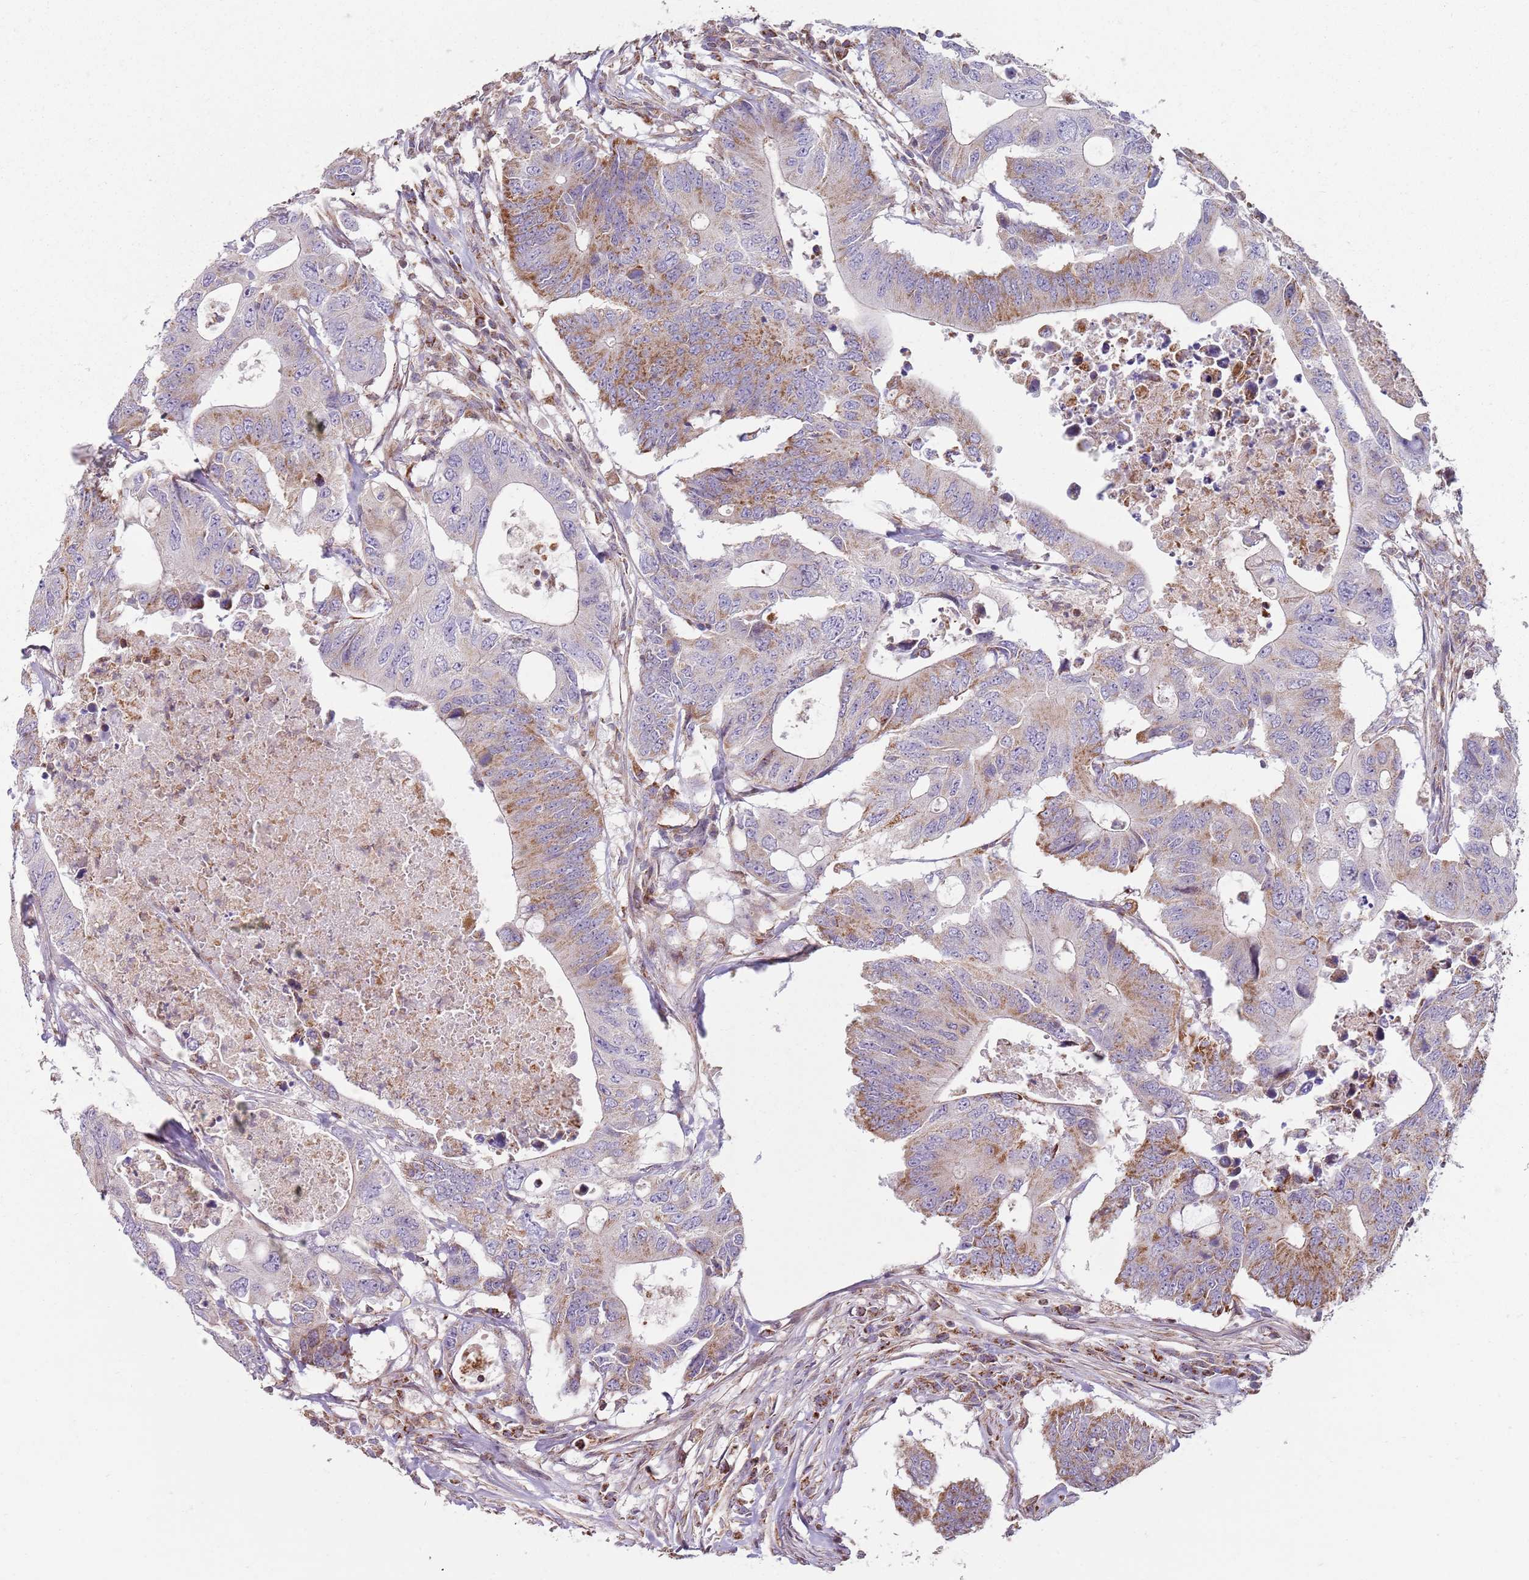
{"staining": {"intensity": "moderate", "quantity": "25%-75%", "location": "cytoplasmic/membranous"}, "tissue": "colorectal cancer", "cell_type": "Tumor cells", "image_type": "cancer", "snomed": [{"axis": "morphology", "description": "Adenocarcinoma, NOS"}, {"axis": "topography", "description": "Colon"}], "caption": "This photomicrograph reveals colorectal cancer stained with IHC to label a protein in brown. The cytoplasmic/membranous of tumor cells show moderate positivity for the protein. Nuclei are counter-stained blue.", "gene": "GAS8", "patient": {"sex": "male", "age": 71}}